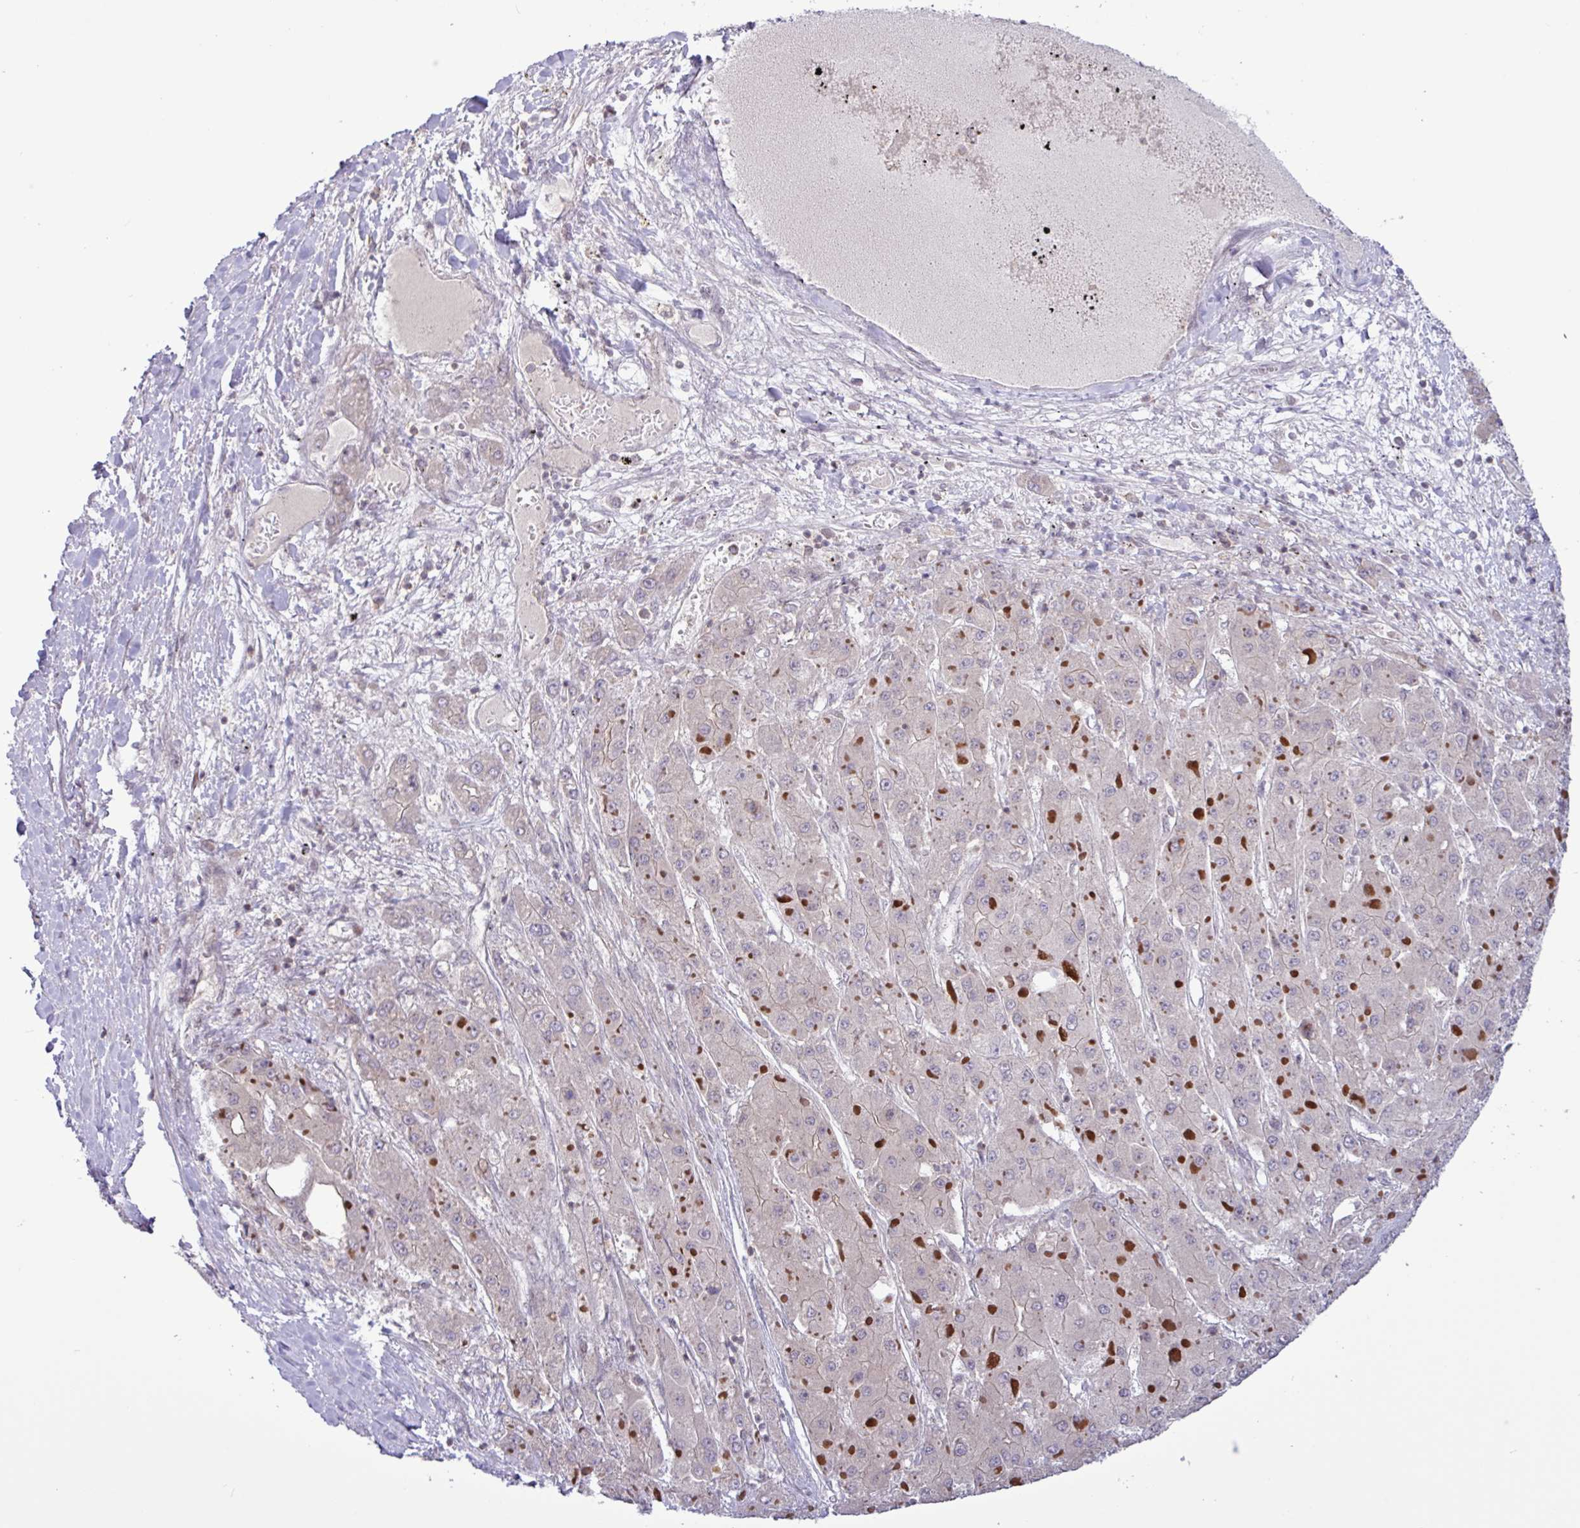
{"staining": {"intensity": "negative", "quantity": "none", "location": "none"}, "tissue": "liver cancer", "cell_type": "Tumor cells", "image_type": "cancer", "snomed": [{"axis": "morphology", "description": "Carcinoma, Hepatocellular, NOS"}, {"axis": "topography", "description": "Liver"}], "caption": "Hepatocellular carcinoma (liver) was stained to show a protein in brown. There is no significant positivity in tumor cells.", "gene": "RTL3", "patient": {"sex": "female", "age": 73}}